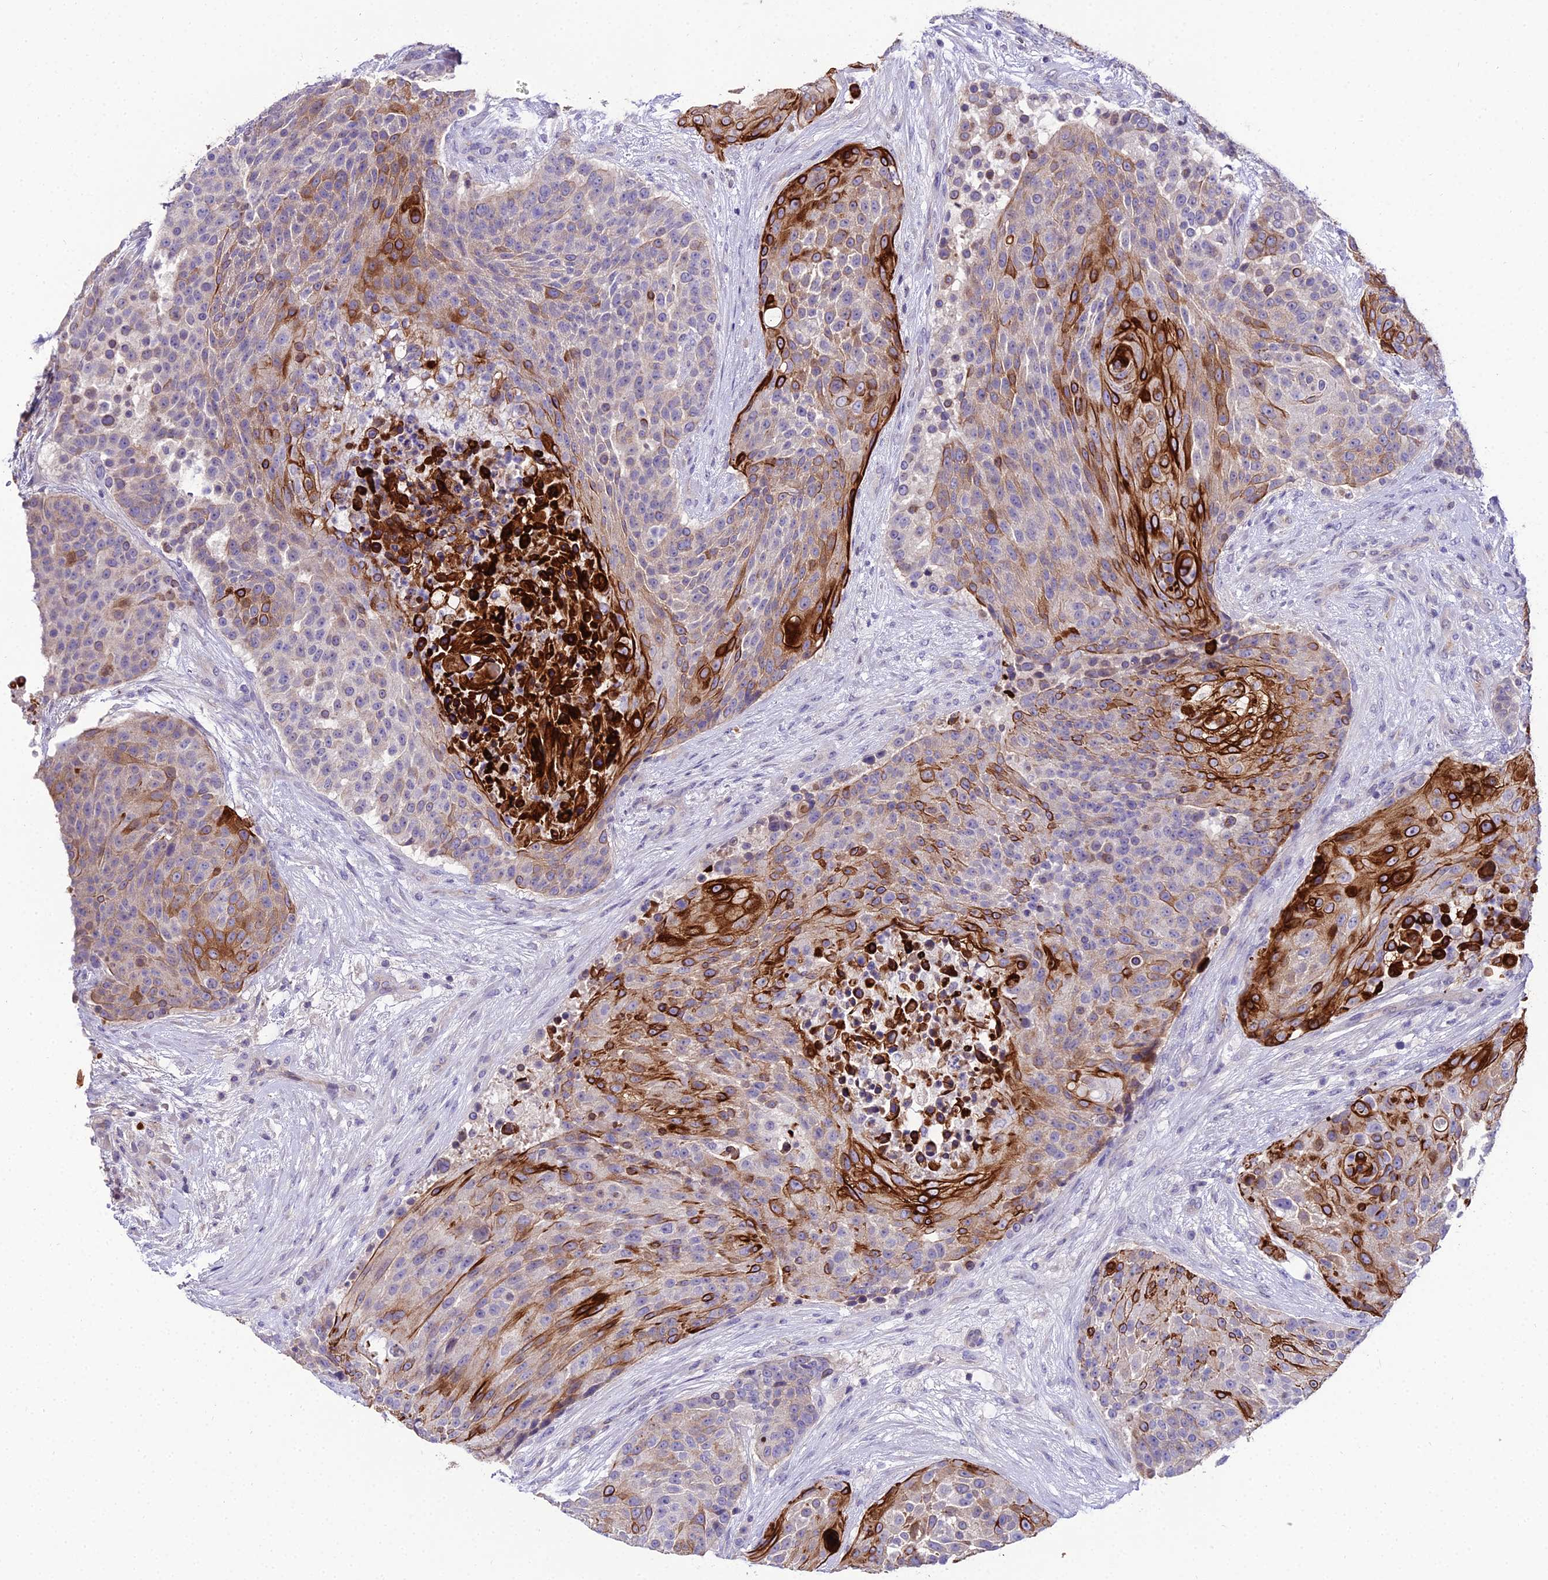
{"staining": {"intensity": "strong", "quantity": "<25%", "location": "cytoplasmic/membranous"}, "tissue": "urothelial cancer", "cell_type": "Tumor cells", "image_type": "cancer", "snomed": [{"axis": "morphology", "description": "Urothelial carcinoma, High grade"}, {"axis": "topography", "description": "Urinary bladder"}], "caption": "Immunohistochemical staining of urothelial cancer exhibits medium levels of strong cytoplasmic/membranous protein staining in approximately <25% of tumor cells.", "gene": "SHQ1", "patient": {"sex": "female", "age": 63}}